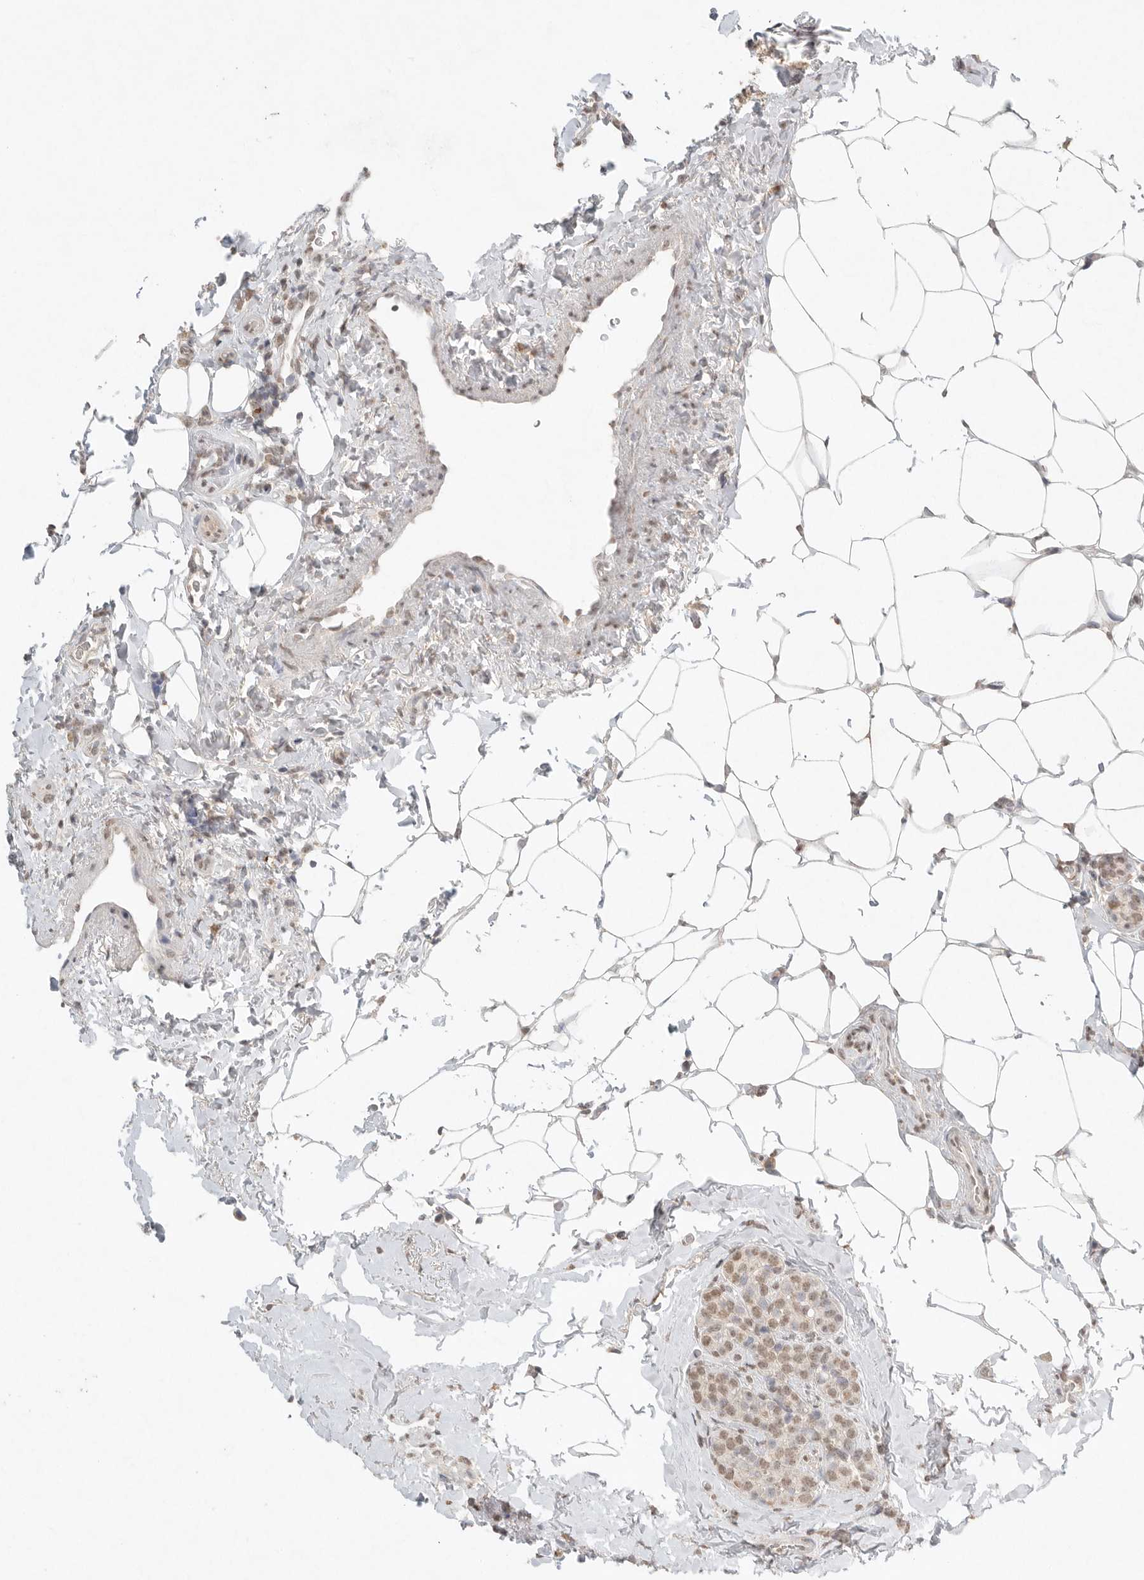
{"staining": {"intensity": "weak", "quantity": ">75%", "location": "nuclear"}, "tissue": "breast cancer", "cell_type": "Tumor cells", "image_type": "cancer", "snomed": [{"axis": "morphology", "description": "Lobular carcinoma"}, {"axis": "topography", "description": "Breast"}], "caption": "Immunohistochemical staining of human breast cancer exhibits low levels of weak nuclear positivity in about >75% of tumor cells. The staining was performed using DAB (3,3'-diaminobenzidine) to visualize the protein expression in brown, while the nuclei were stained in blue with hematoxylin (Magnification: 20x).", "gene": "KLK5", "patient": {"sex": "female", "age": 50}}